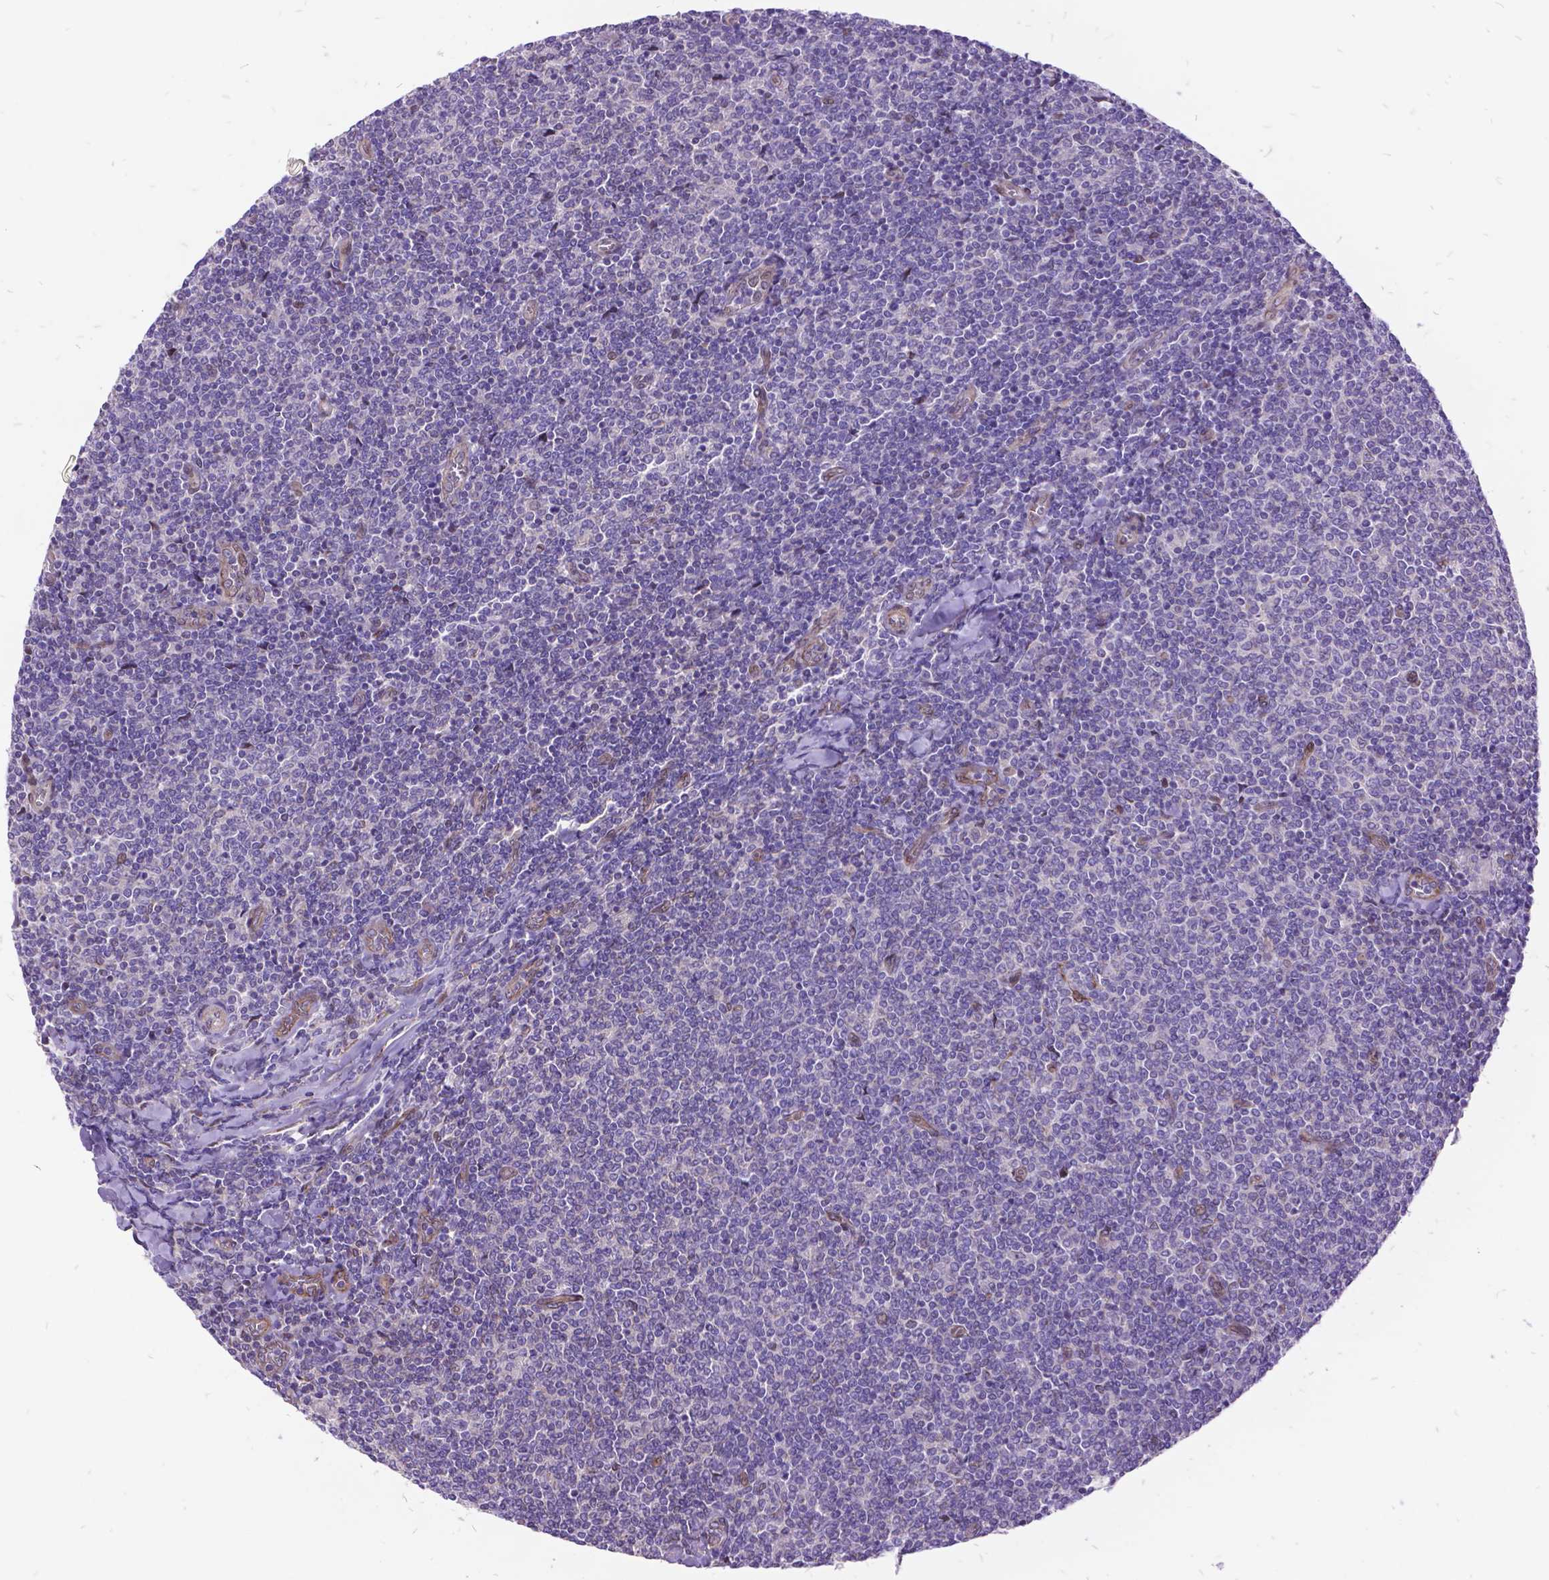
{"staining": {"intensity": "negative", "quantity": "none", "location": "none"}, "tissue": "lymphoma", "cell_type": "Tumor cells", "image_type": "cancer", "snomed": [{"axis": "morphology", "description": "Malignant lymphoma, non-Hodgkin's type, Low grade"}, {"axis": "topography", "description": "Lymph node"}], "caption": "Human lymphoma stained for a protein using IHC shows no staining in tumor cells.", "gene": "GRB7", "patient": {"sex": "male", "age": 52}}